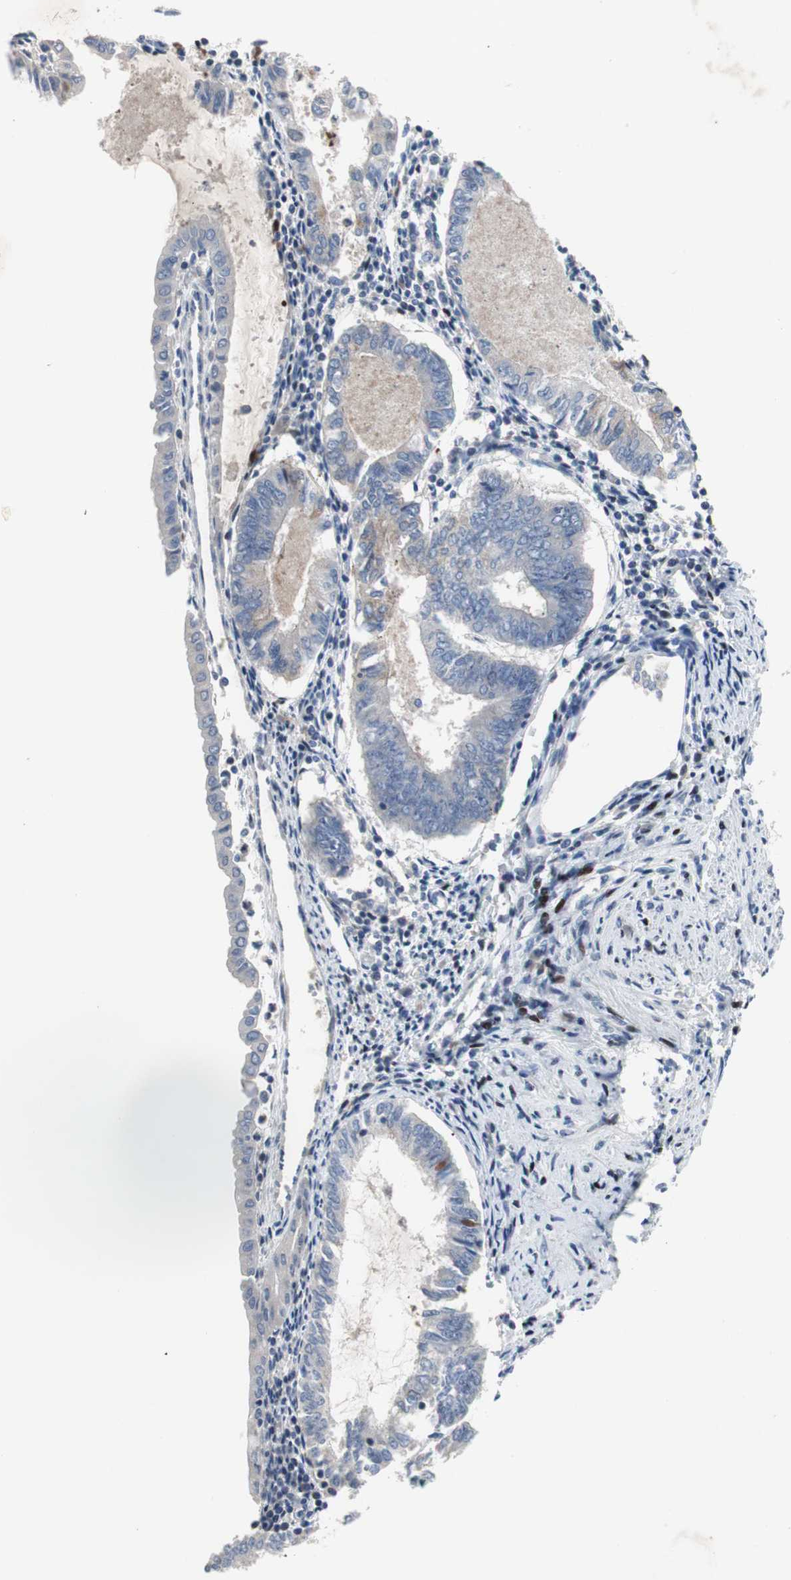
{"staining": {"intensity": "negative", "quantity": "none", "location": "none"}, "tissue": "endometrial cancer", "cell_type": "Tumor cells", "image_type": "cancer", "snomed": [{"axis": "morphology", "description": "Adenocarcinoma, NOS"}, {"axis": "topography", "description": "Endometrium"}], "caption": "Protein analysis of adenocarcinoma (endometrial) exhibits no significant expression in tumor cells. (Brightfield microscopy of DAB immunohistochemistry (IHC) at high magnification).", "gene": "MUTYH", "patient": {"sex": "female", "age": 86}}